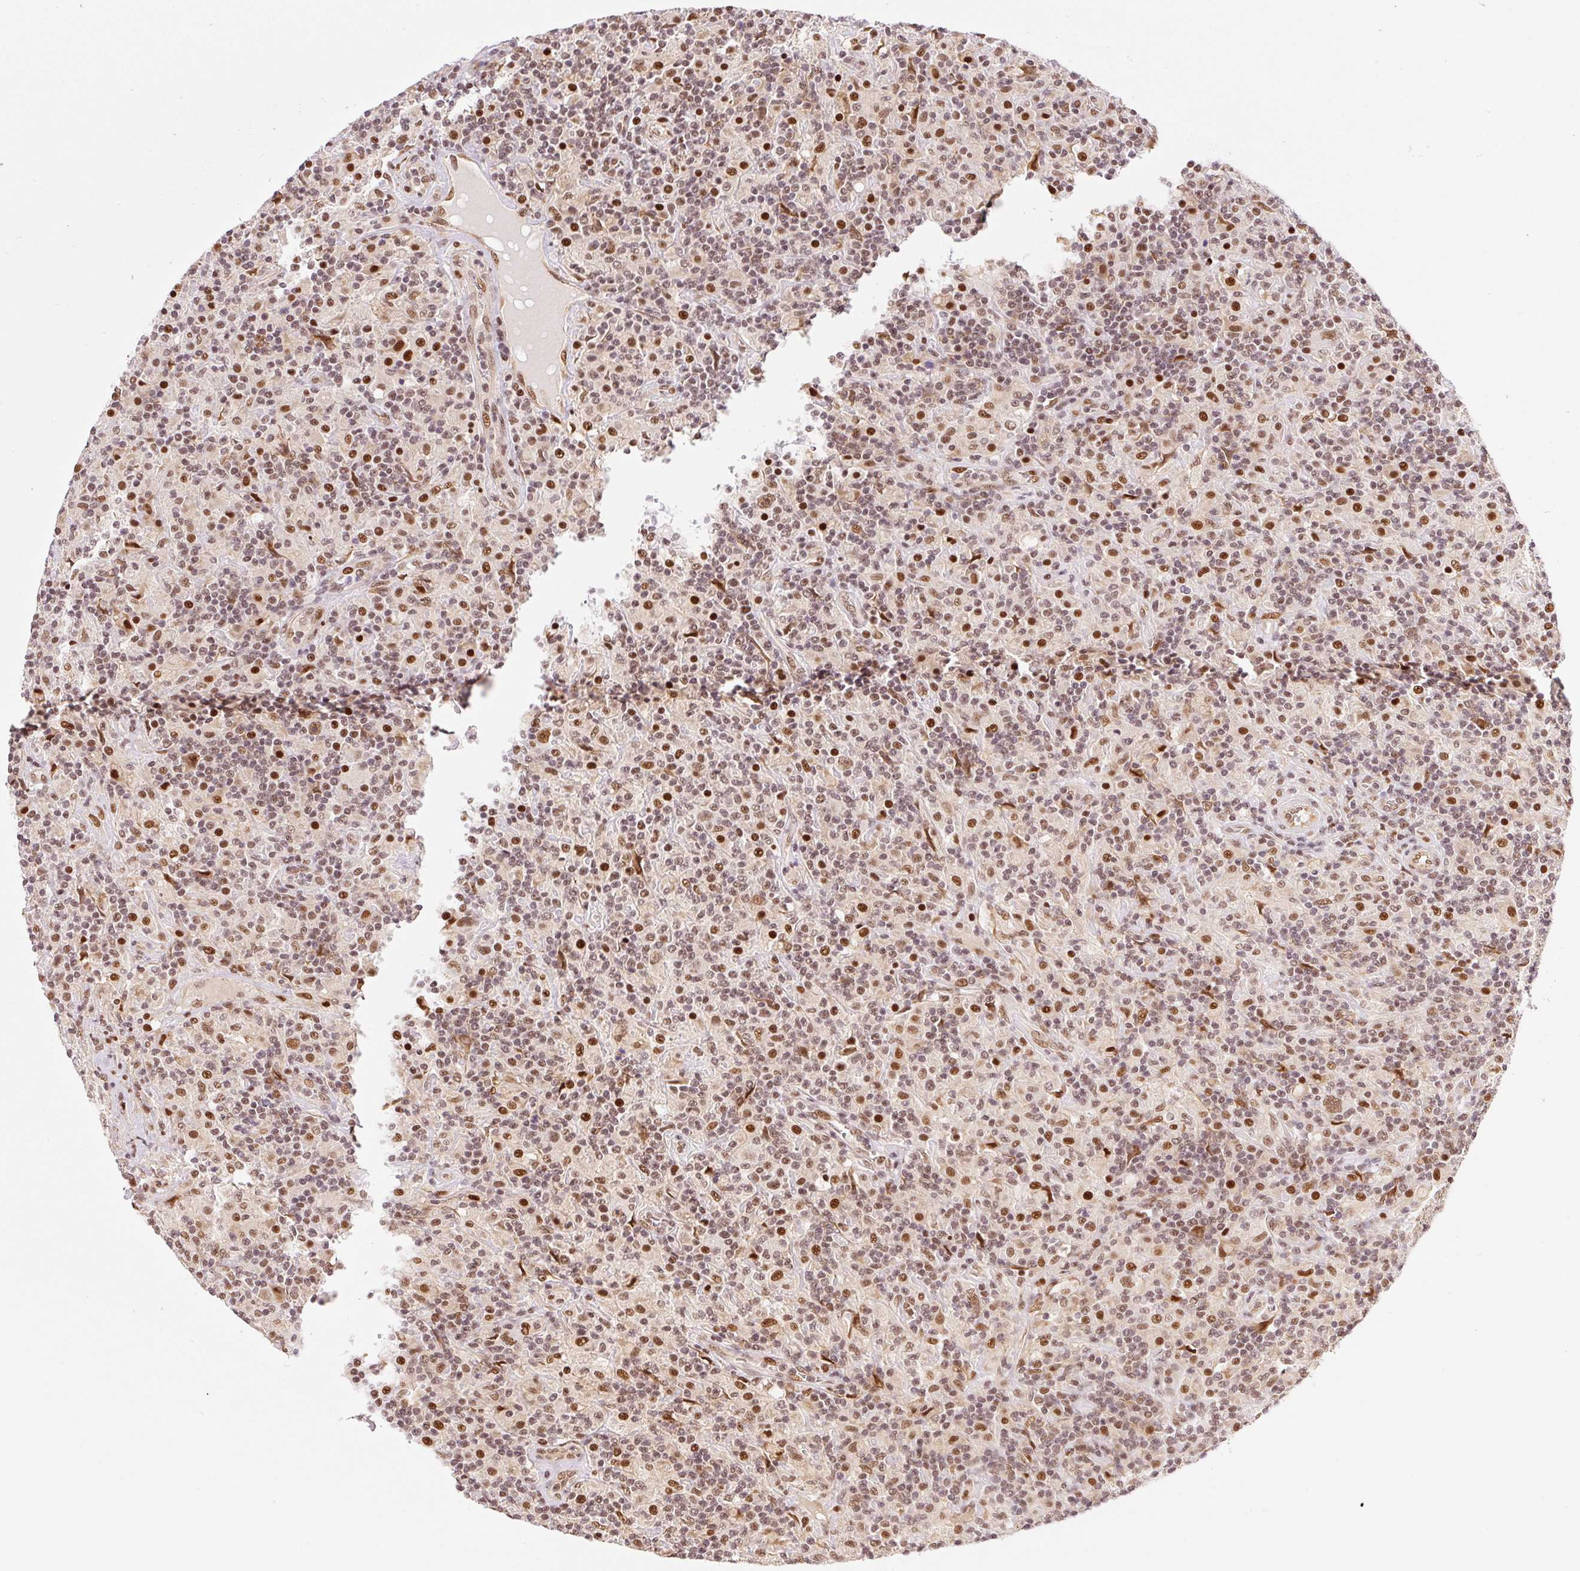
{"staining": {"intensity": "moderate", "quantity": ">75%", "location": "nuclear"}, "tissue": "lymphoma", "cell_type": "Tumor cells", "image_type": "cancer", "snomed": [{"axis": "morphology", "description": "Hodgkin's disease, NOS"}, {"axis": "topography", "description": "Lymph node"}], "caption": "Hodgkin's disease stained with a brown dye reveals moderate nuclear positive positivity in approximately >75% of tumor cells.", "gene": "INTS8", "patient": {"sex": "male", "age": 70}}